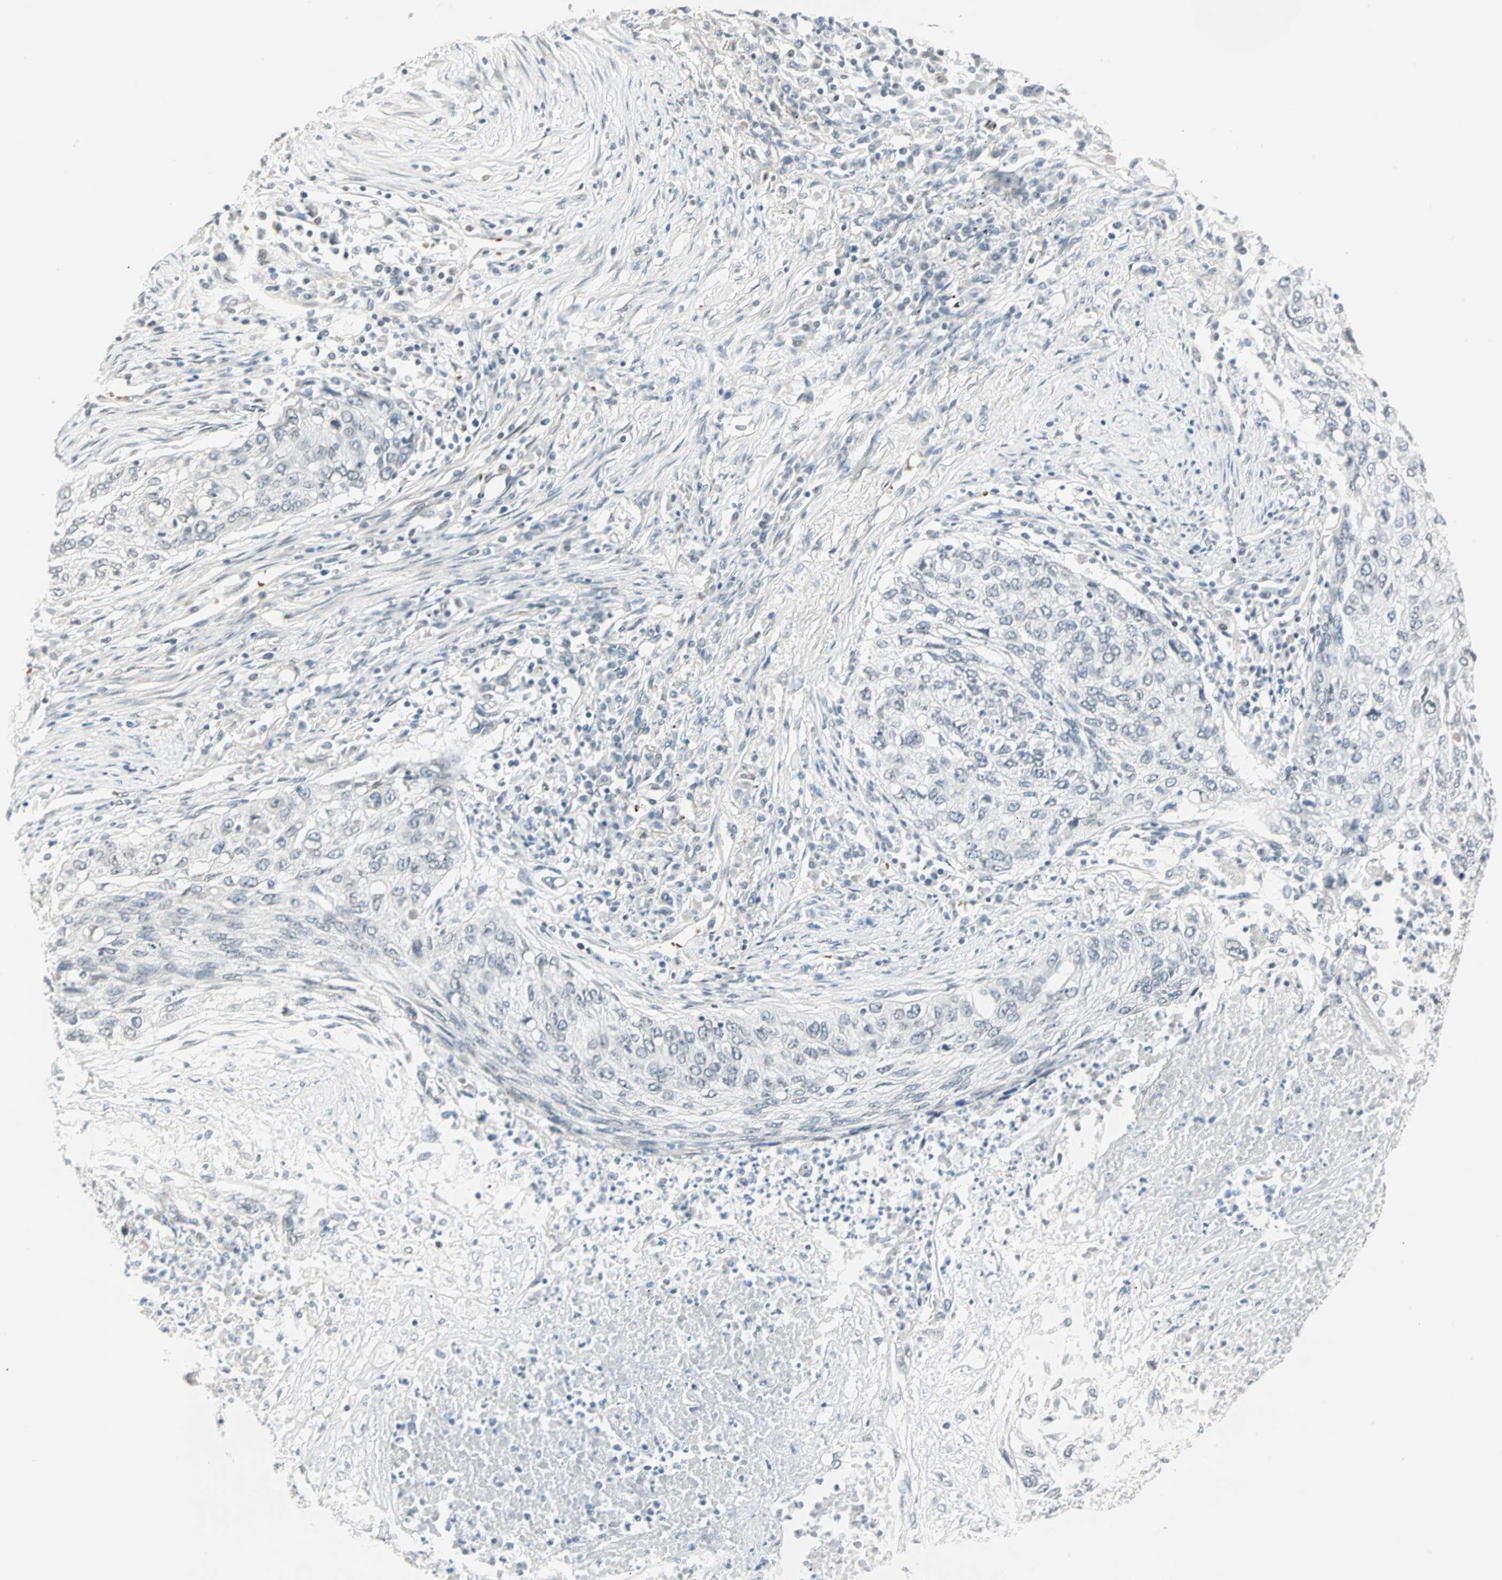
{"staining": {"intensity": "negative", "quantity": "none", "location": "none"}, "tissue": "lung cancer", "cell_type": "Tumor cells", "image_type": "cancer", "snomed": [{"axis": "morphology", "description": "Squamous cell carcinoma, NOS"}, {"axis": "topography", "description": "Lung"}], "caption": "High power microscopy image of an immunohistochemistry (IHC) histopathology image of lung squamous cell carcinoma, revealing no significant staining in tumor cells. The staining was performed using DAB (3,3'-diaminobenzidine) to visualize the protein expression in brown, while the nuclei were stained in blue with hematoxylin (Magnification: 20x).", "gene": "BCAN", "patient": {"sex": "female", "age": 63}}